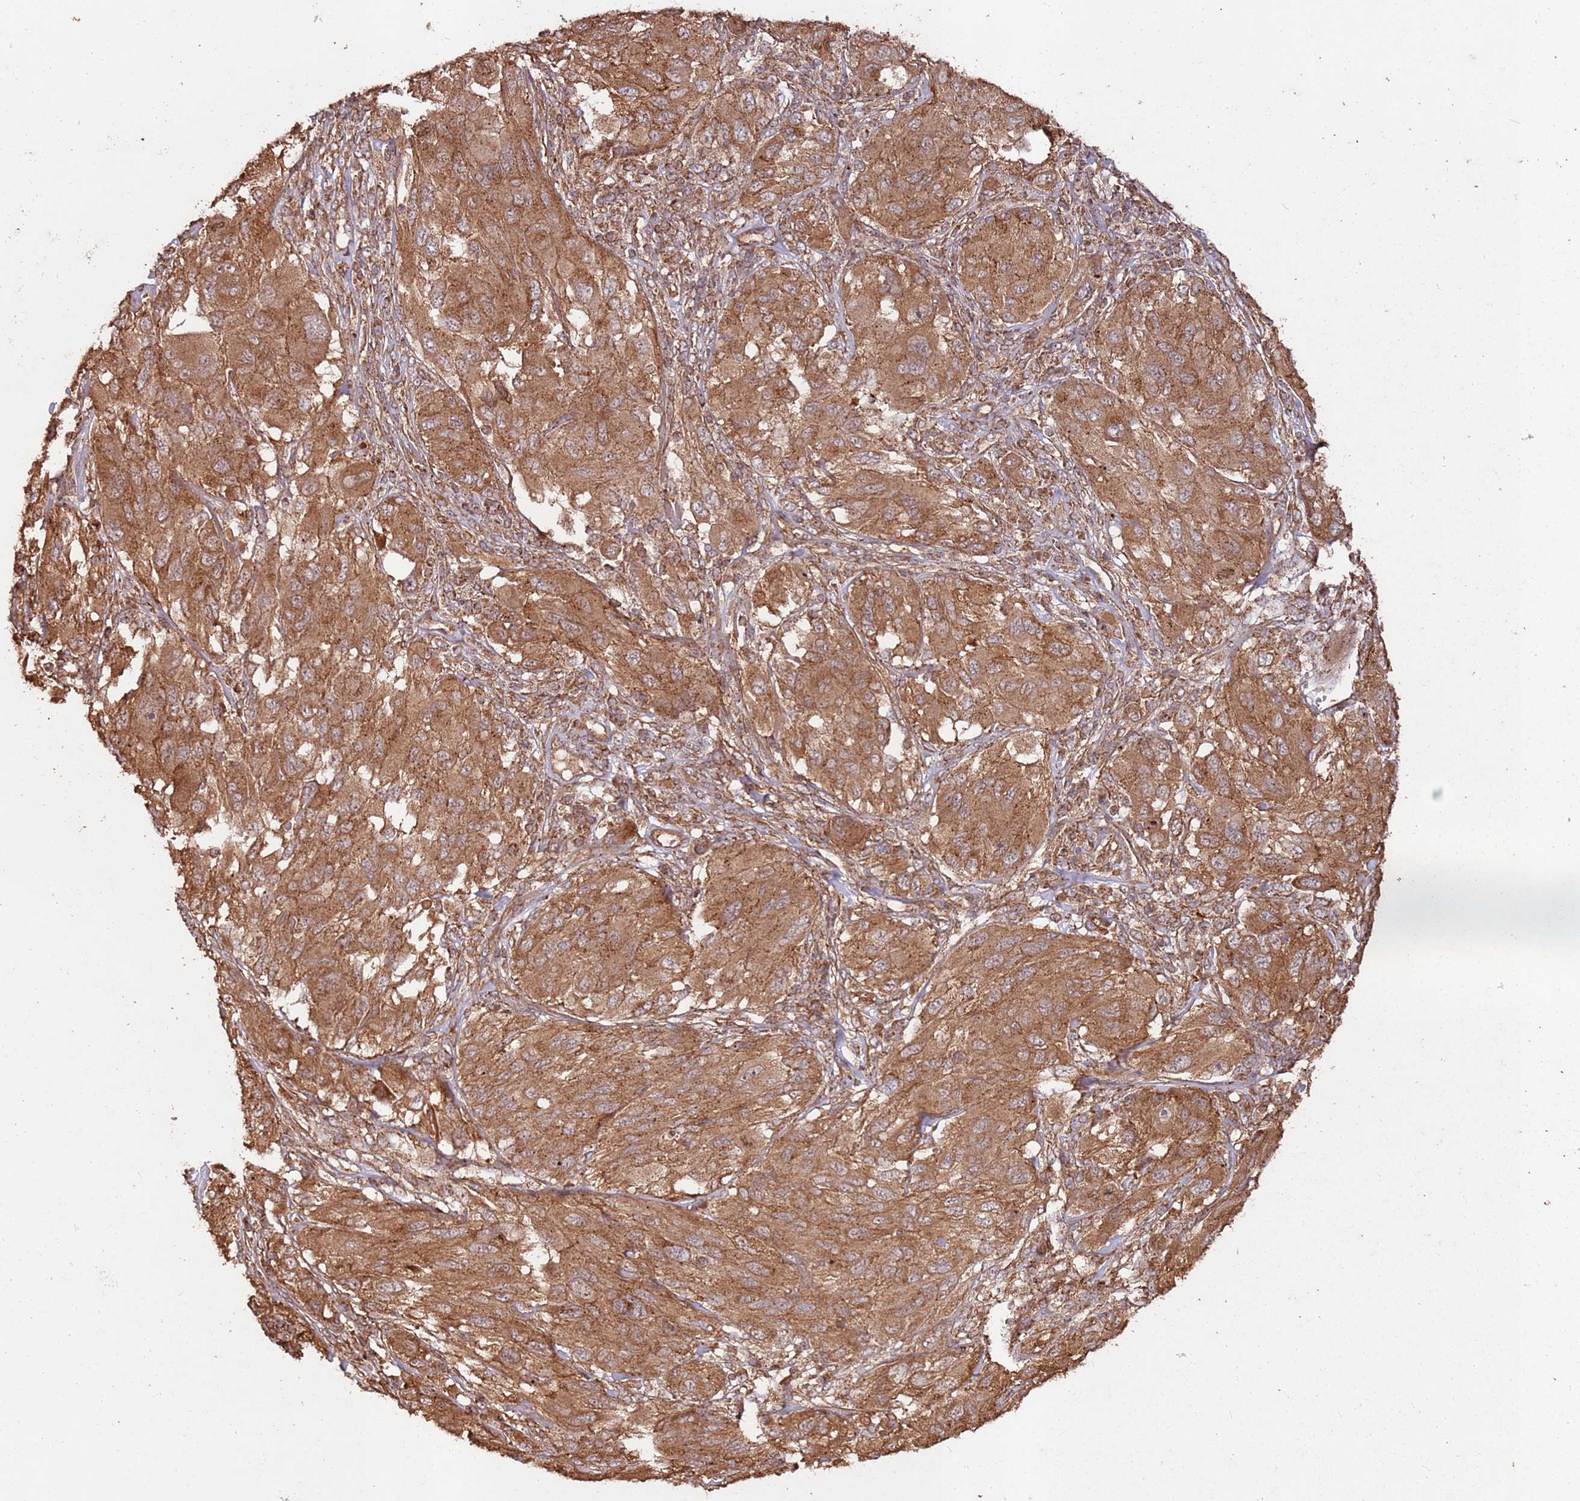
{"staining": {"intensity": "moderate", "quantity": ">75%", "location": "cytoplasmic/membranous"}, "tissue": "melanoma", "cell_type": "Tumor cells", "image_type": "cancer", "snomed": [{"axis": "morphology", "description": "Malignant melanoma, NOS"}, {"axis": "topography", "description": "Skin"}], "caption": "Immunohistochemistry photomicrograph of neoplastic tissue: human malignant melanoma stained using immunohistochemistry (IHC) shows medium levels of moderate protein expression localized specifically in the cytoplasmic/membranous of tumor cells, appearing as a cytoplasmic/membranous brown color.", "gene": "FAM186A", "patient": {"sex": "female", "age": 91}}